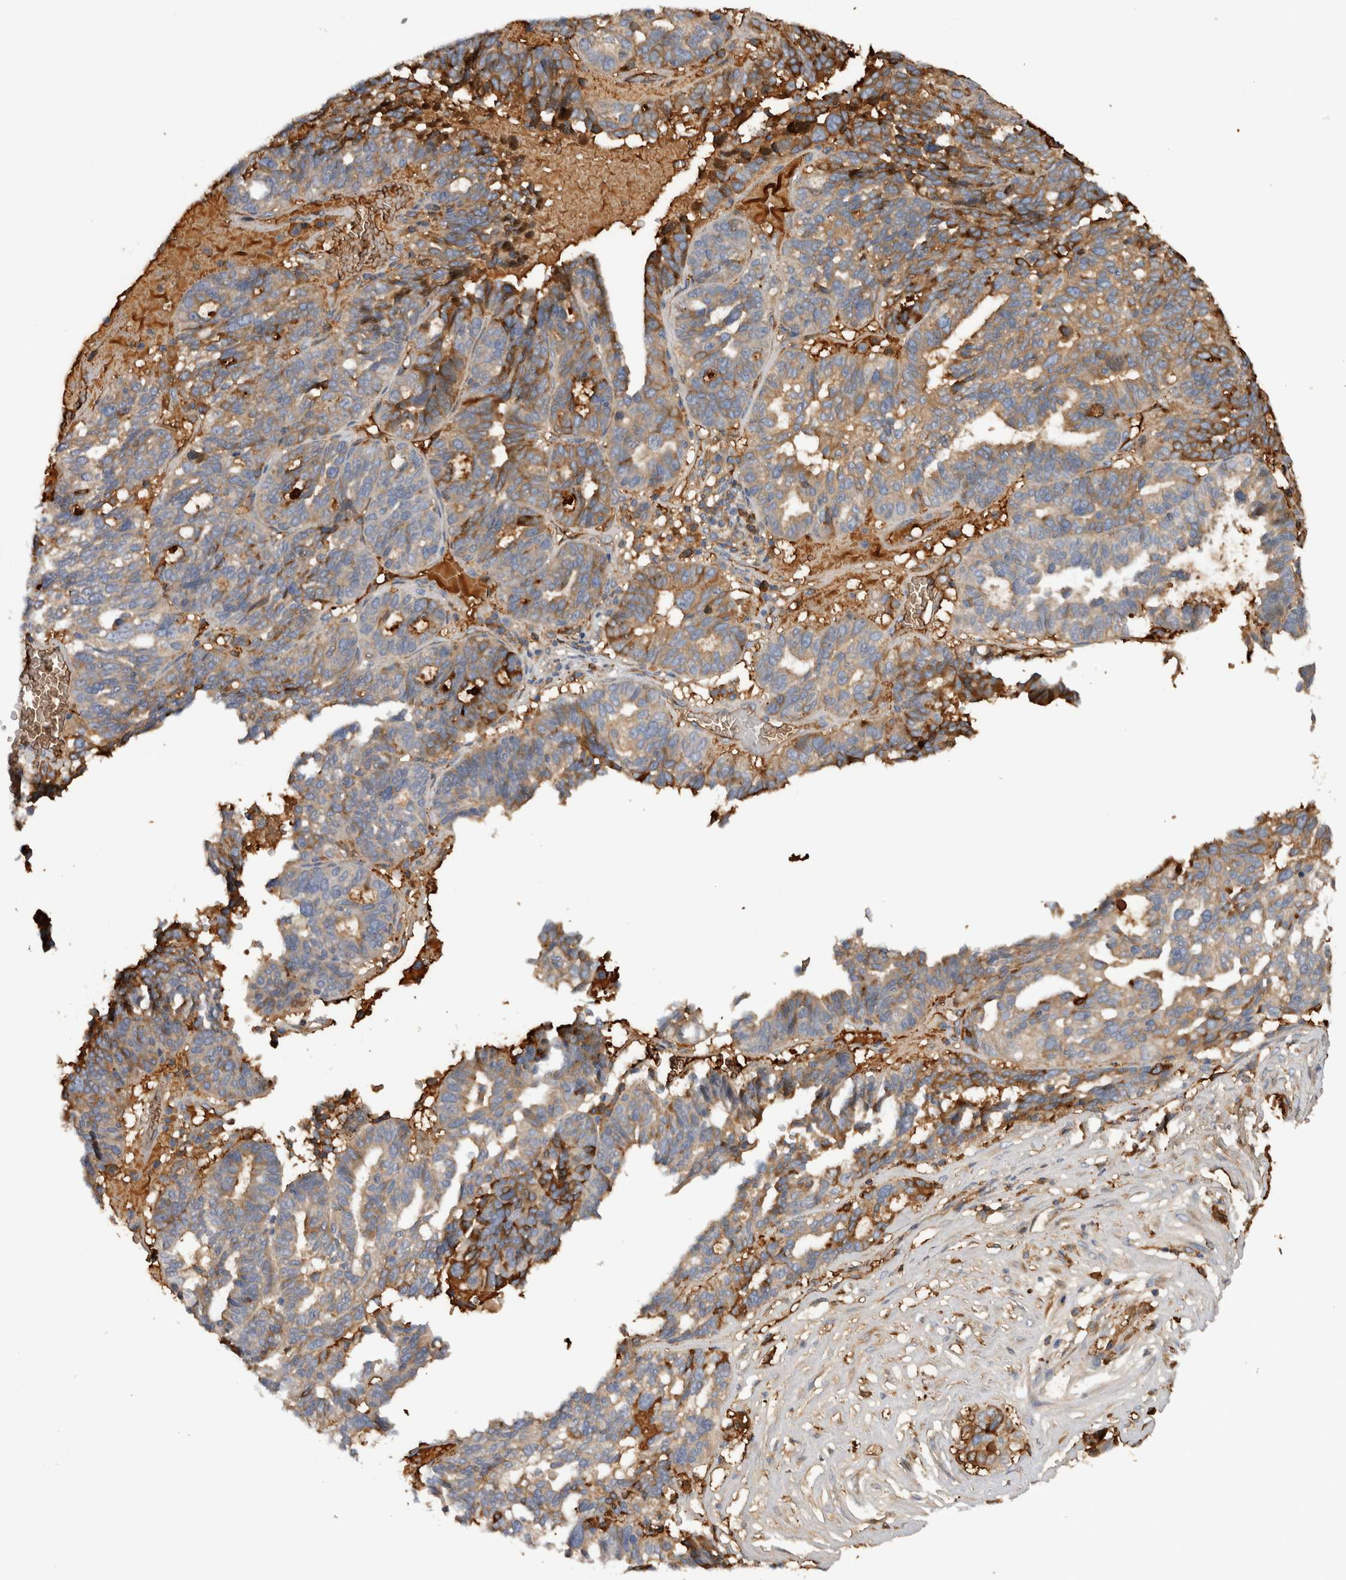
{"staining": {"intensity": "moderate", "quantity": "<25%", "location": "cytoplasmic/membranous"}, "tissue": "ovarian cancer", "cell_type": "Tumor cells", "image_type": "cancer", "snomed": [{"axis": "morphology", "description": "Cystadenocarcinoma, serous, NOS"}, {"axis": "topography", "description": "Ovary"}], "caption": "Ovarian cancer tissue shows moderate cytoplasmic/membranous expression in approximately <25% of tumor cells, visualized by immunohistochemistry.", "gene": "TBCE", "patient": {"sex": "female", "age": 59}}